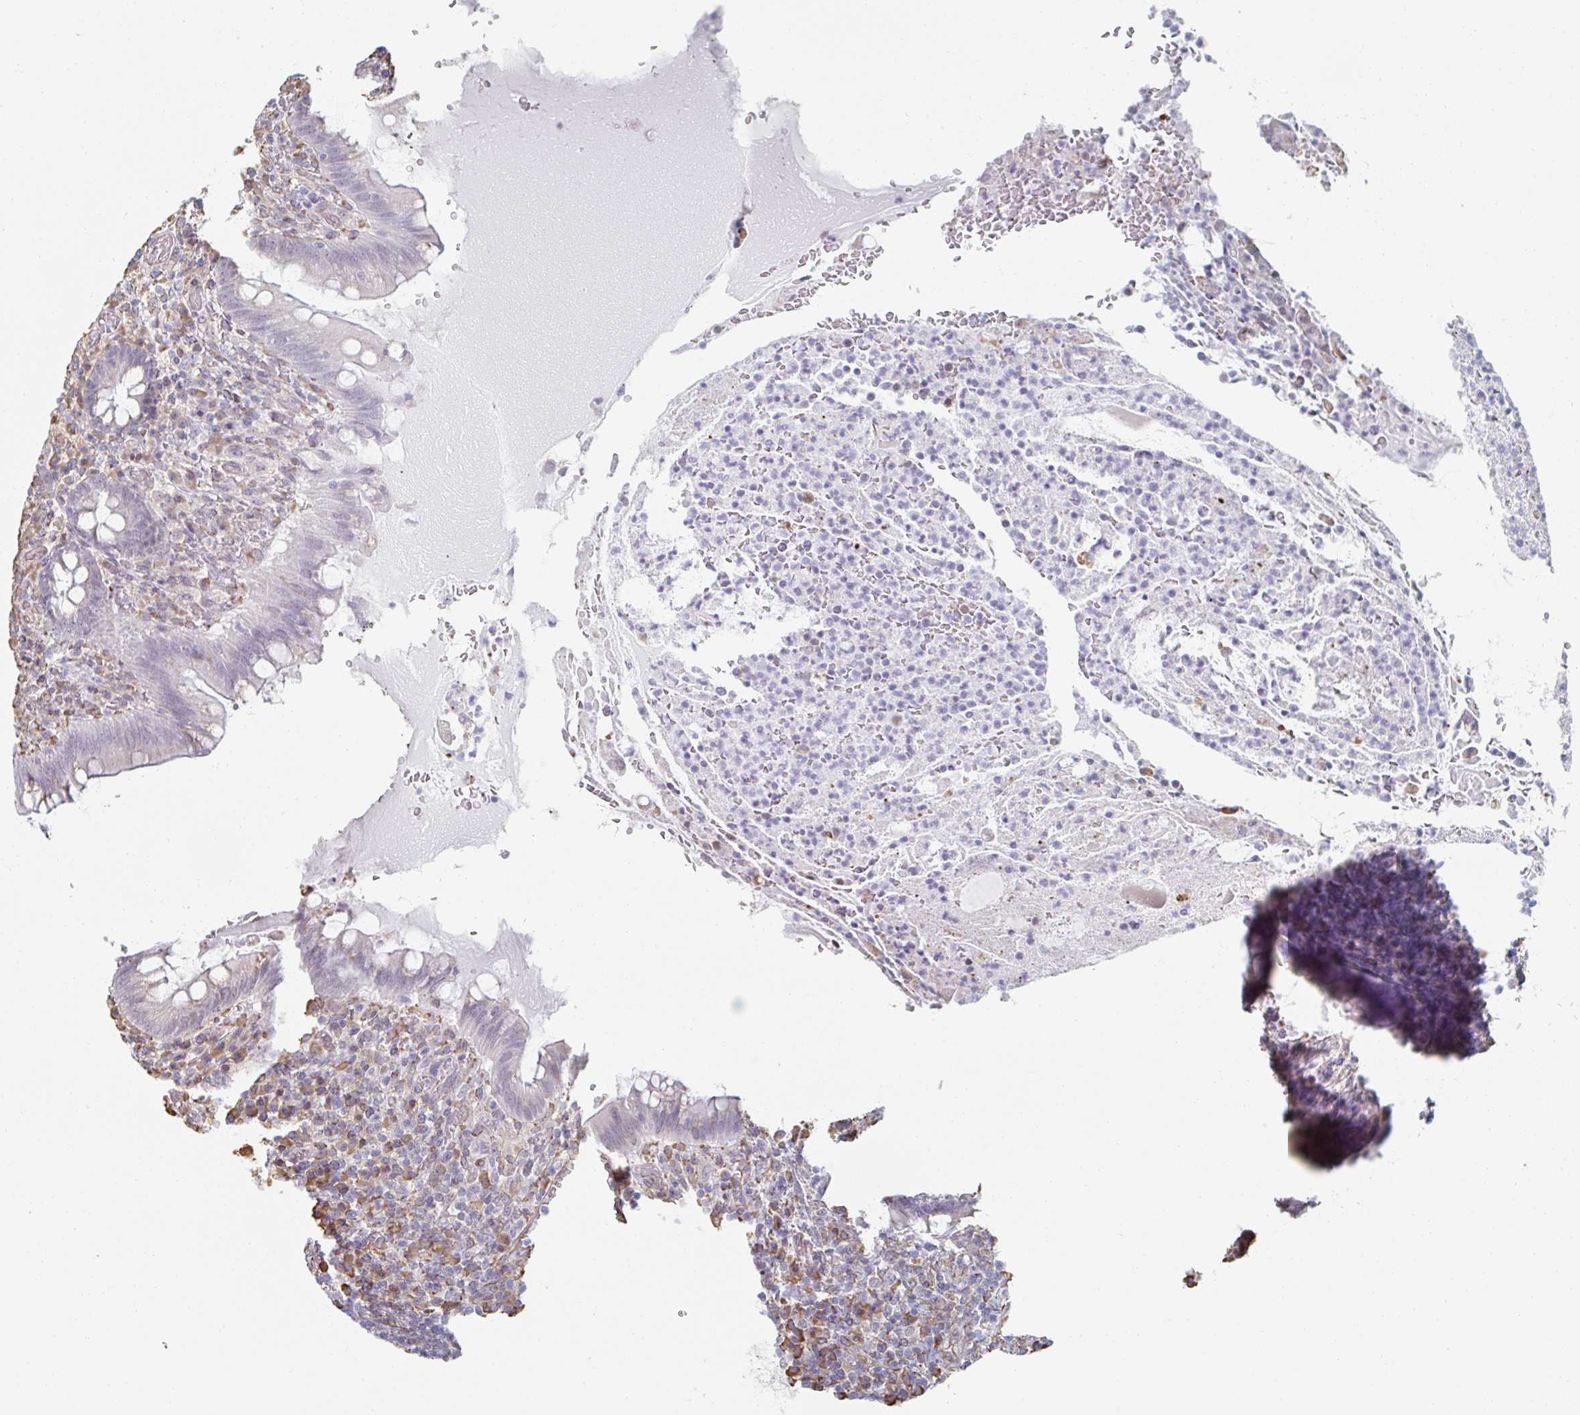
{"staining": {"intensity": "negative", "quantity": "none", "location": "none"}, "tissue": "appendix", "cell_type": "Glandular cells", "image_type": "normal", "snomed": [{"axis": "morphology", "description": "Normal tissue, NOS"}, {"axis": "topography", "description": "Appendix"}], "caption": "A micrograph of appendix stained for a protein shows no brown staining in glandular cells.", "gene": "RAB5IF", "patient": {"sex": "female", "age": 43}}